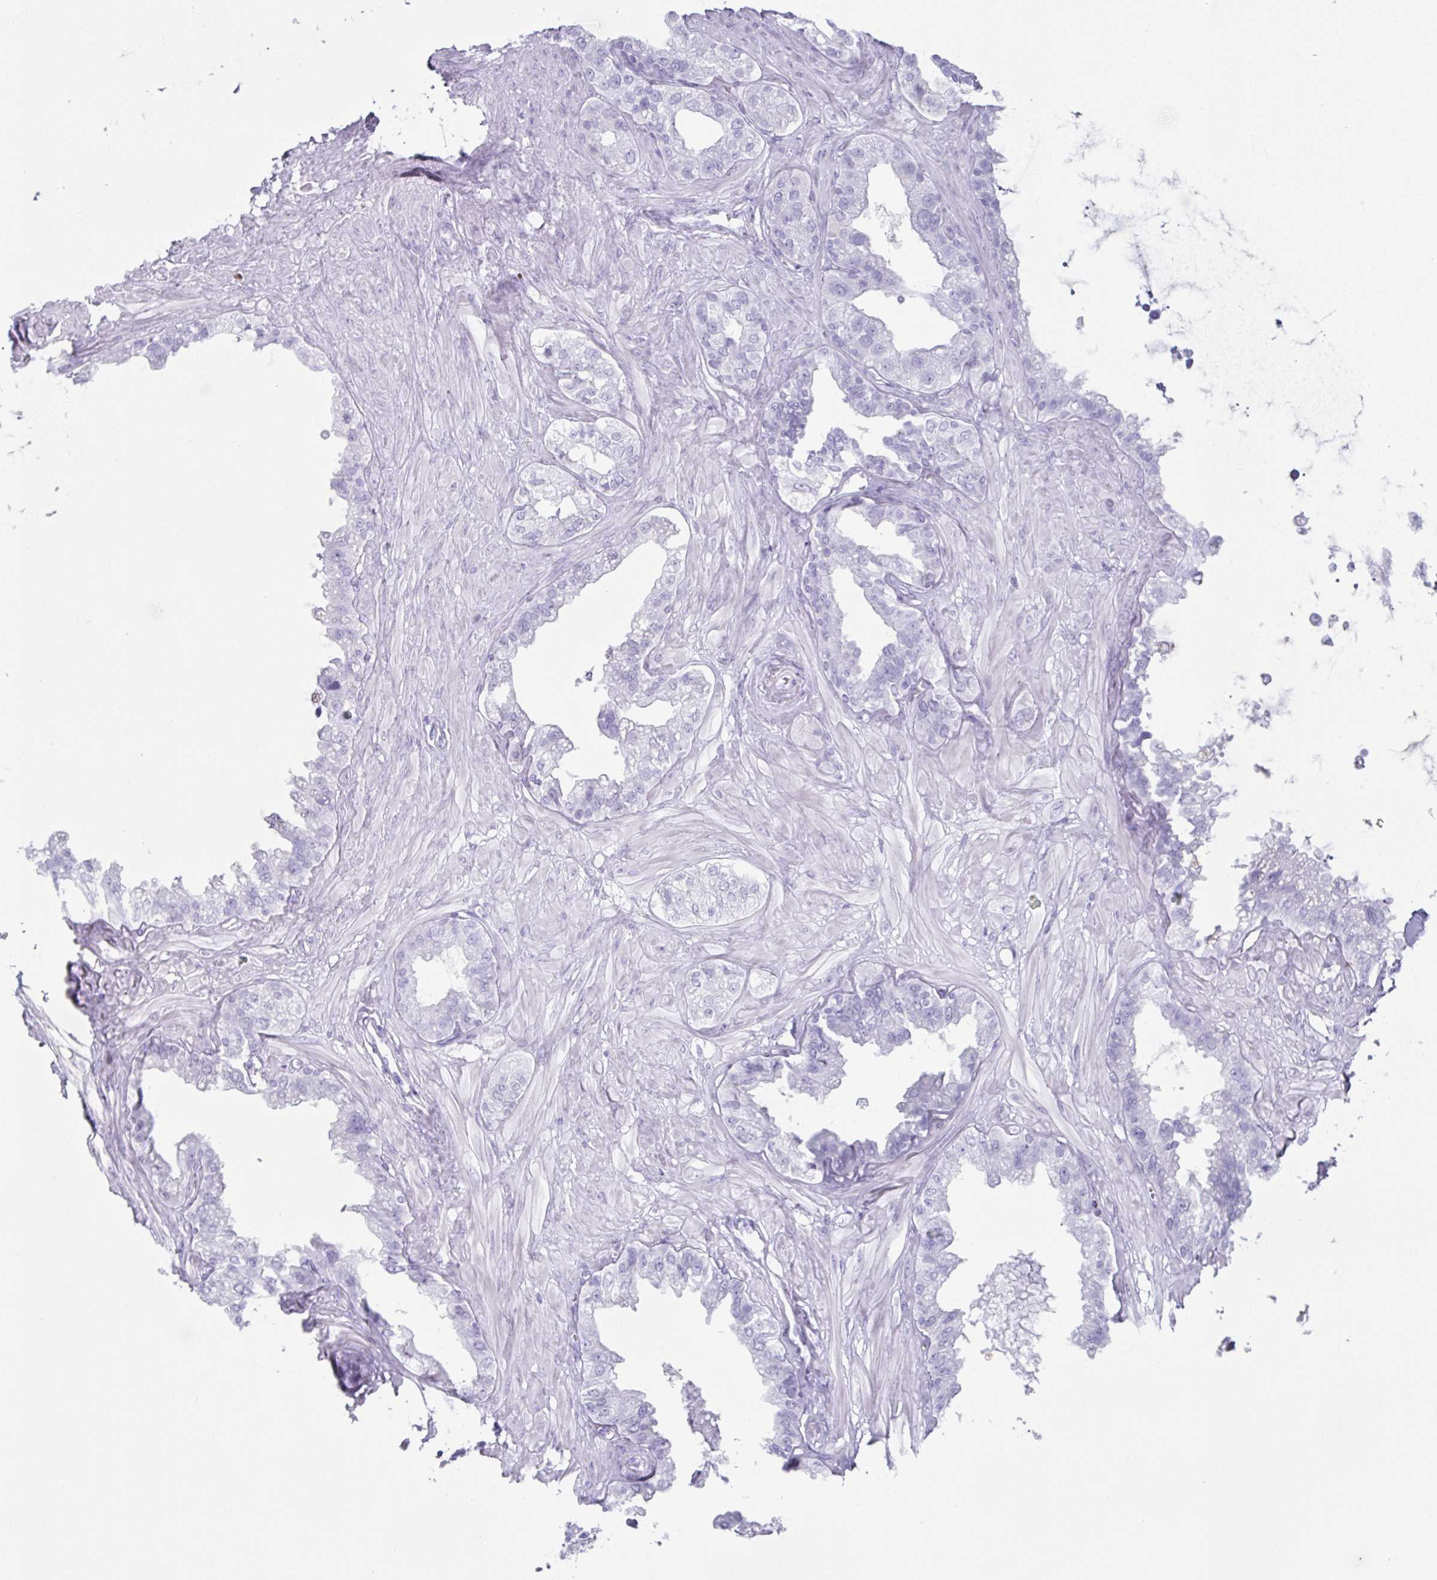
{"staining": {"intensity": "negative", "quantity": "none", "location": "none"}, "tissue": "seminal vesicle", "cell_type": "Glandular cells", "image_type": "normal", "snomed": [{"axis": "morphology", "description": "Normal tissue, NOS"}, {"axis": "topography", "description": "Seminal veicle"}, {"axis": "topography", "description": "Peripheral nerve tissue"}], "caption": "This is an immunohistochemistry (IHC) histopathology image of normal seminal vesicle. There is no positivity in glandular cells.", "gene": "SYCP1", "patient": {"sex": "male", "age": 76}}